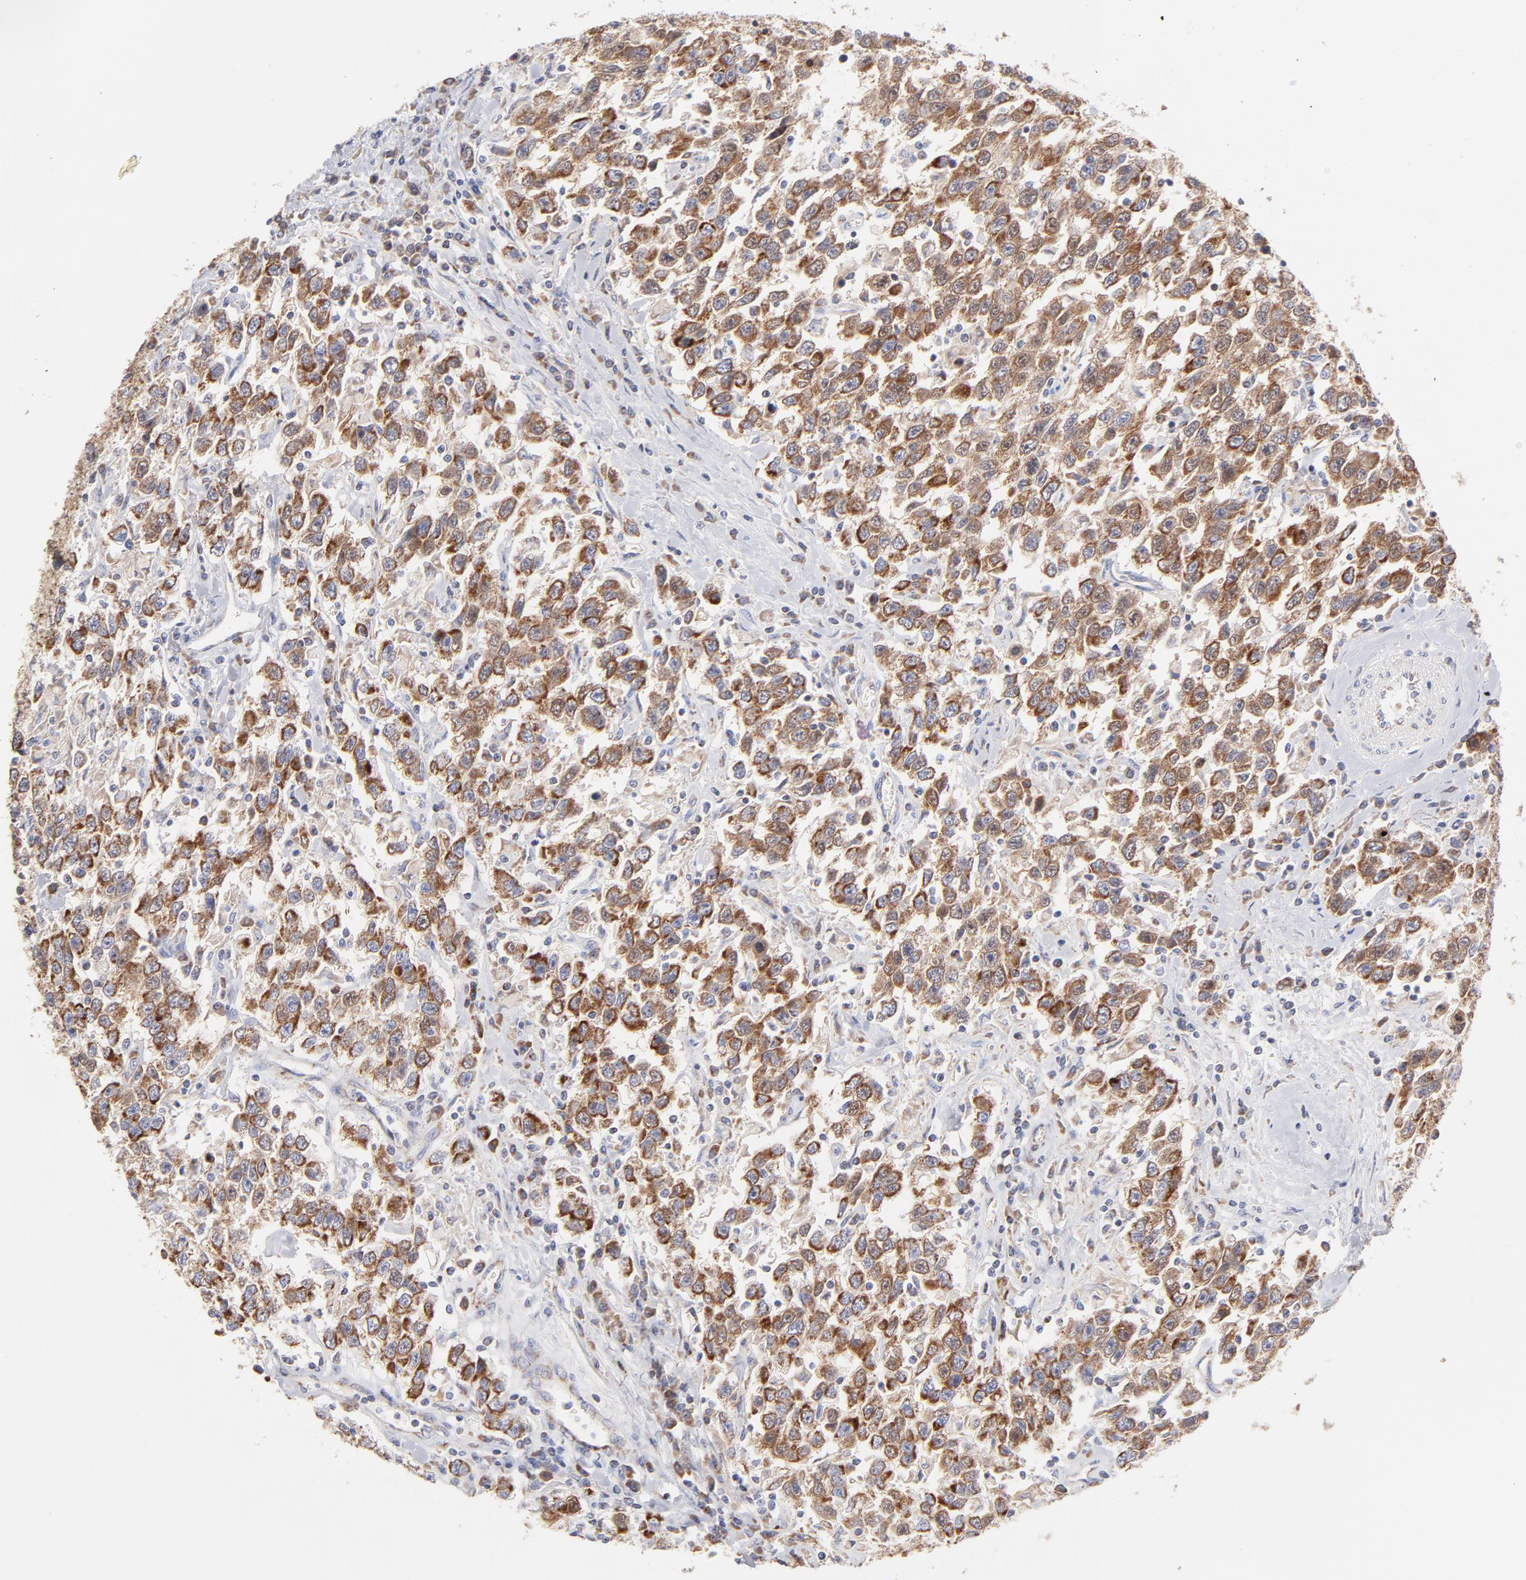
{"staining": {"intensity": "moderate", "quantity": ">75%", "location": "cytoplasmic/membranous"}, "tissue": "testis cancer", "cell_type": "Tumor cells", "image_type": "cancer", "snomed": [{"axis": "morphology", "description": "Seminoma, NOS"}, {"axis": "topography", "description": "Testis"}], "caption": "This is an image of immunohistochemistry (IHC) staining of testis seminoma, which shows moderate expression in the cytoplasmic/membranous of tumor cells.", "gene": "TIMM8A", "patient": {"sex": "male", "age": 41}}